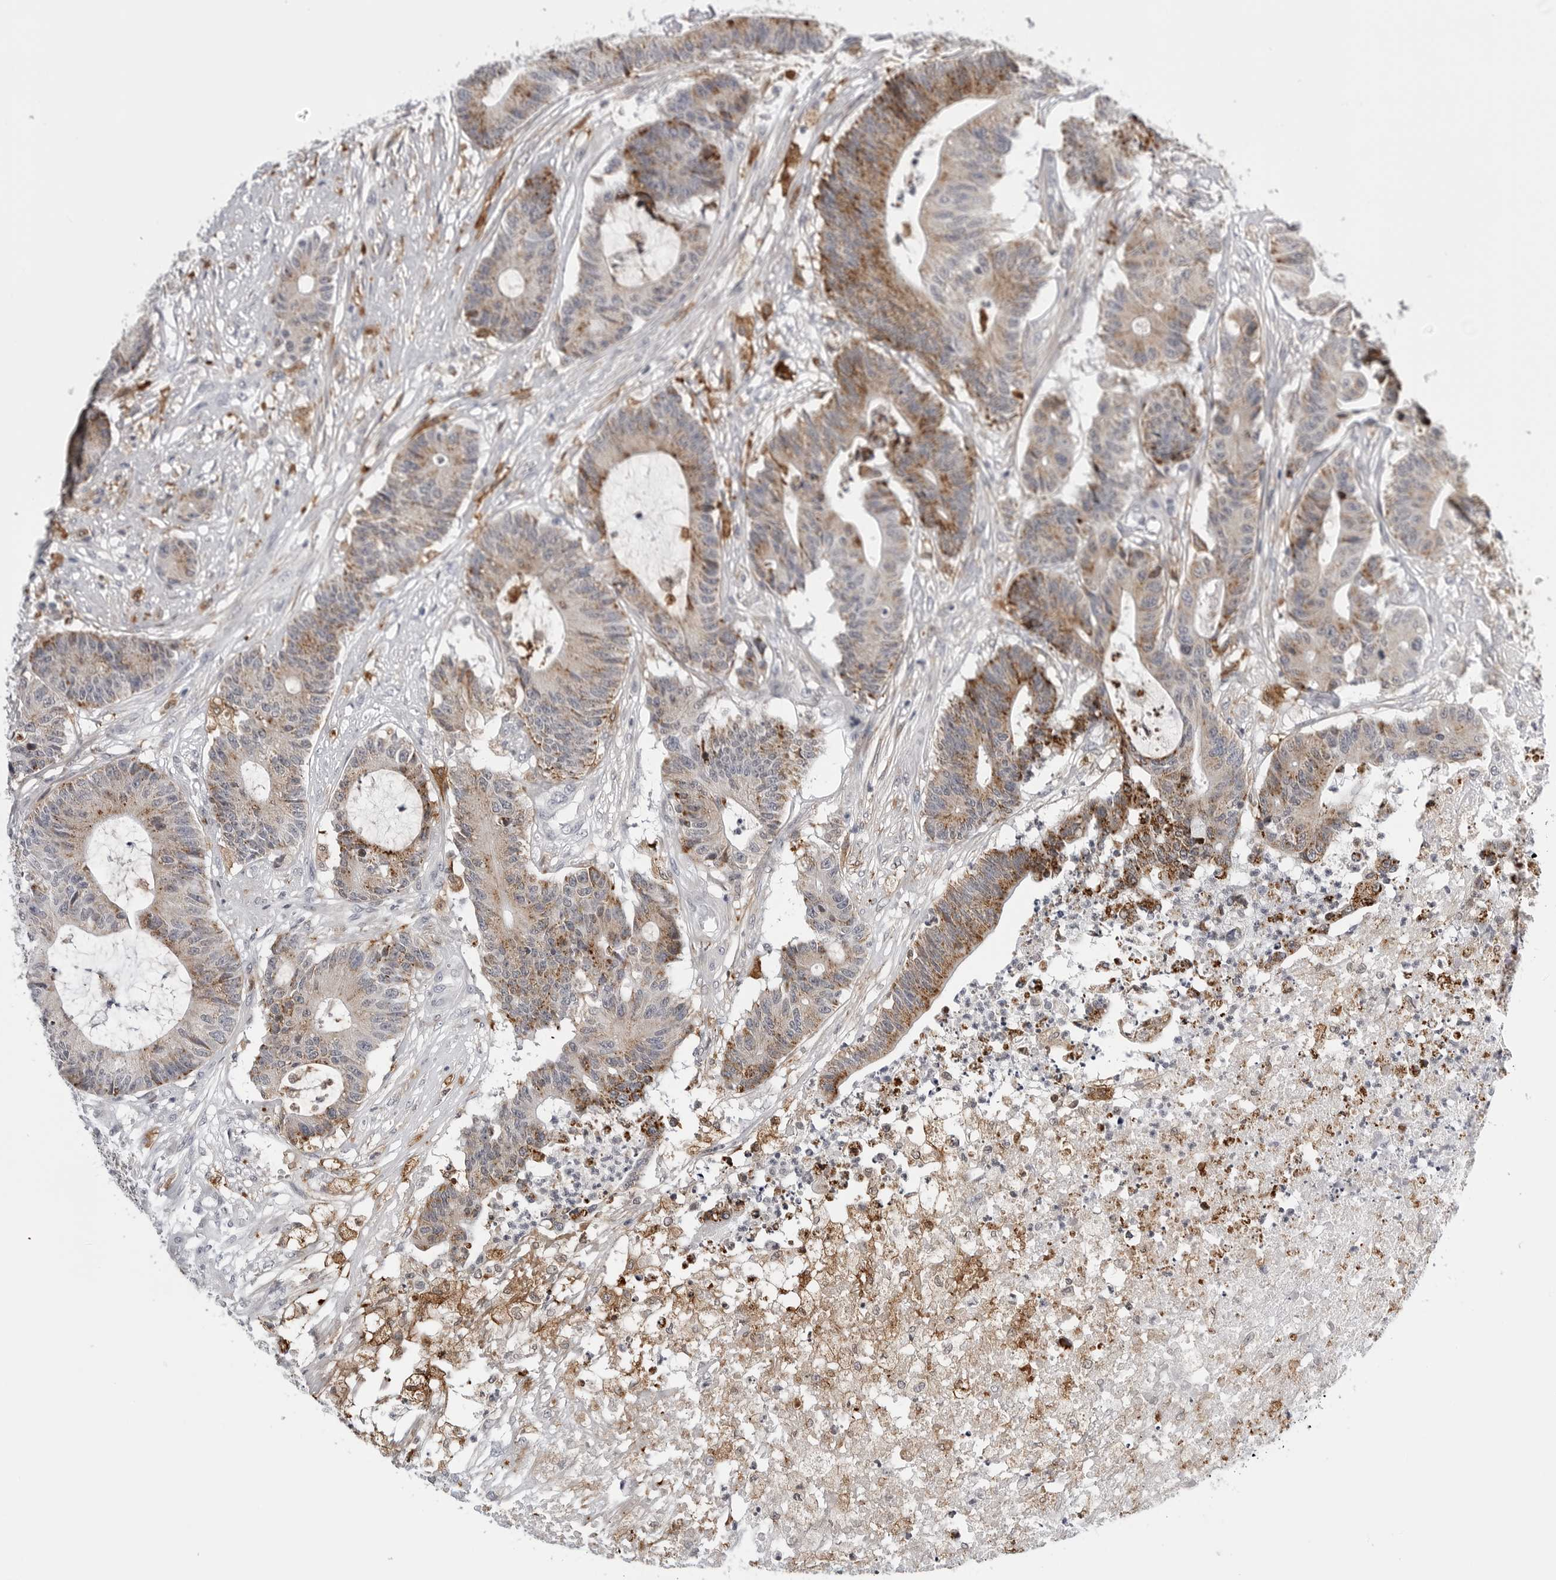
{"staining": {"intensity": "moderate", "quantity": ">75%", "location": "cytoplasmic/membranous"}, "tissue": "colorectal cancer", "cell_type": "Tumor cells", "image_type": "cancer", "snomed": [{"axis": "morphology", "description": "Adenocarcinoma, NOS"}, {"axis": "topography", "description": "Colon"}], "caption": "Protein staining of adenocarcinoma (colorectal) tissue exhibits moderate cytoplasmic/membranous positivity in about >75% of tumor cells.", "gene": "CDK20", "patient": {"sex": "female", "age": 84}}